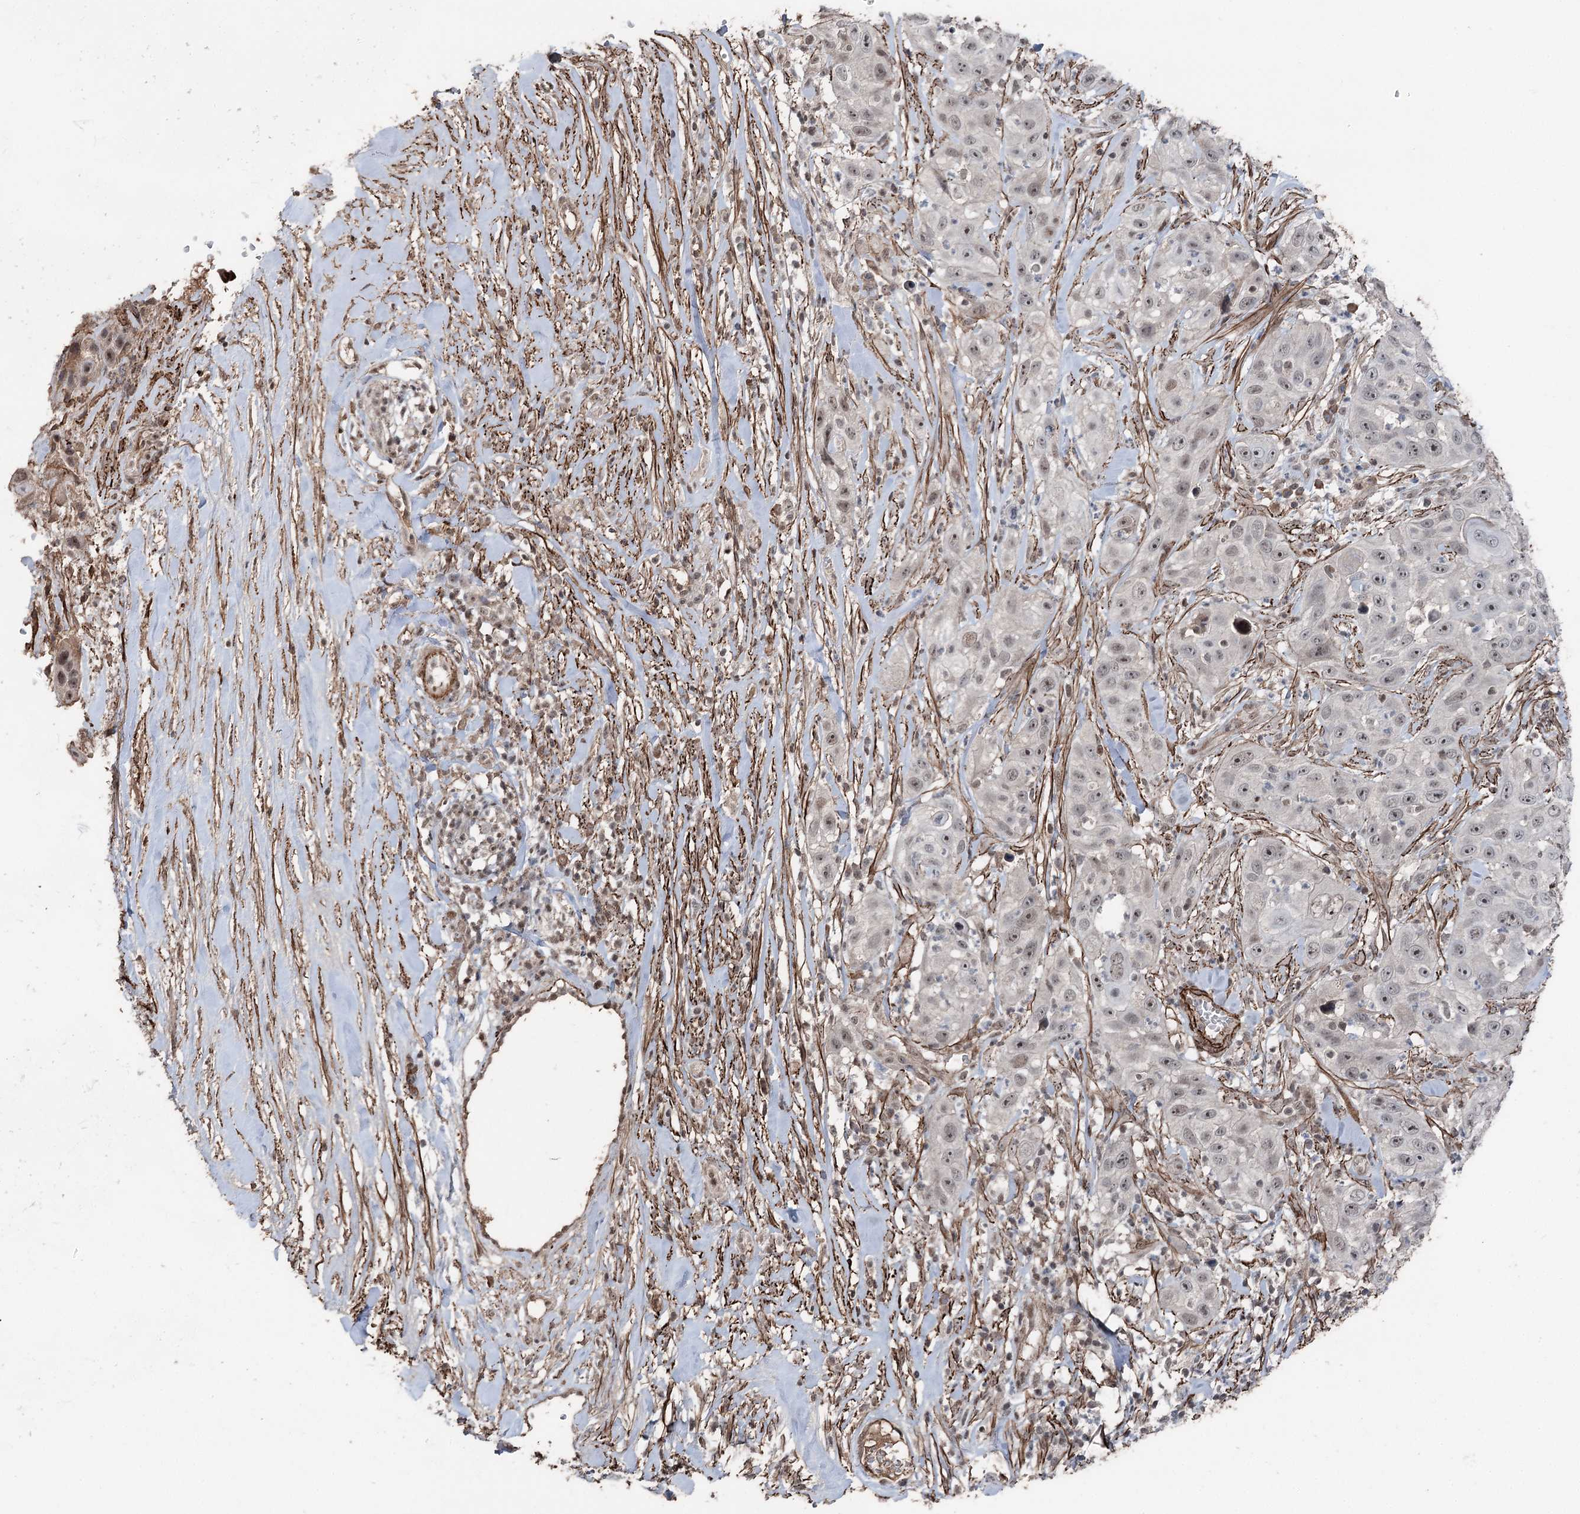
{"staining": {"intensity": "weak", "quantity": "<25%", "location": "nuclear"}, "tissue": "skin cancer", "cell_type": "Tumor cells", "image_type": "cancer", "snomed": [{"axis": "morphology", "description": "Squamous cell carcinoma, NOS"}, {"axis": "topography", "description": "Skin"}], "caption": "There is no significant positivity in tumor cells of skin cancer.", "gene": "CCDC82", "patient": {"sex": "female", "age": 44}}